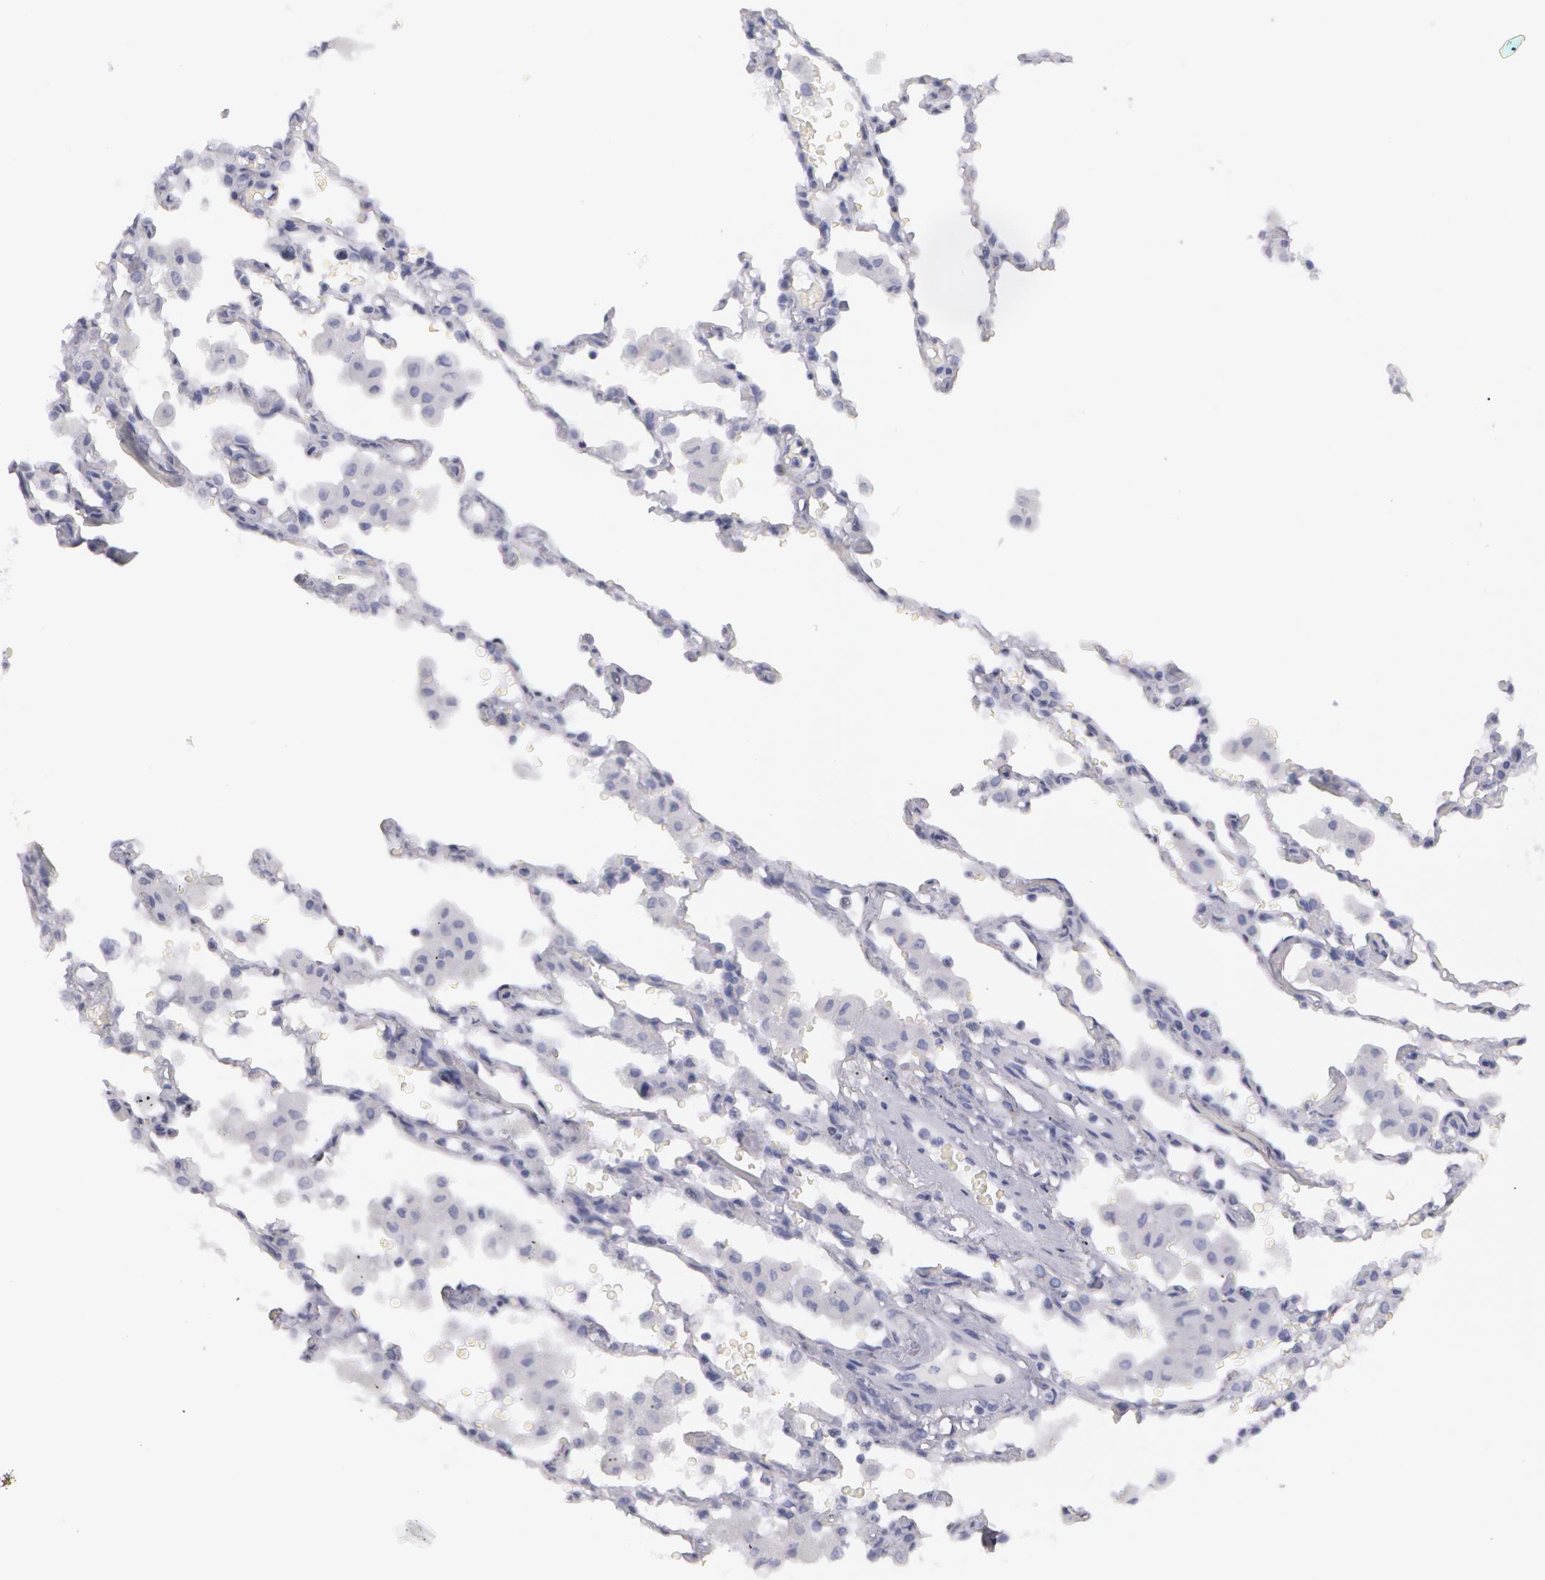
{"staining": {"intensity": "negative", "quantity": "none", "location": "none"}, "tissue": "lung cancer", "cell_type": "Tumor cells", "image_type": "cancer", "snomed": [{"axis": "morphology", "description": "Adenocarcinoma, NOS"}, {"axis": "topography", "description": "Lung"}], "caption": "A photomicrograph of lung cancer stained for a protein reveals no brown staining in tumor cells.", "gene": "AMACR", "patient": {"sex": "male", "age": 64}}